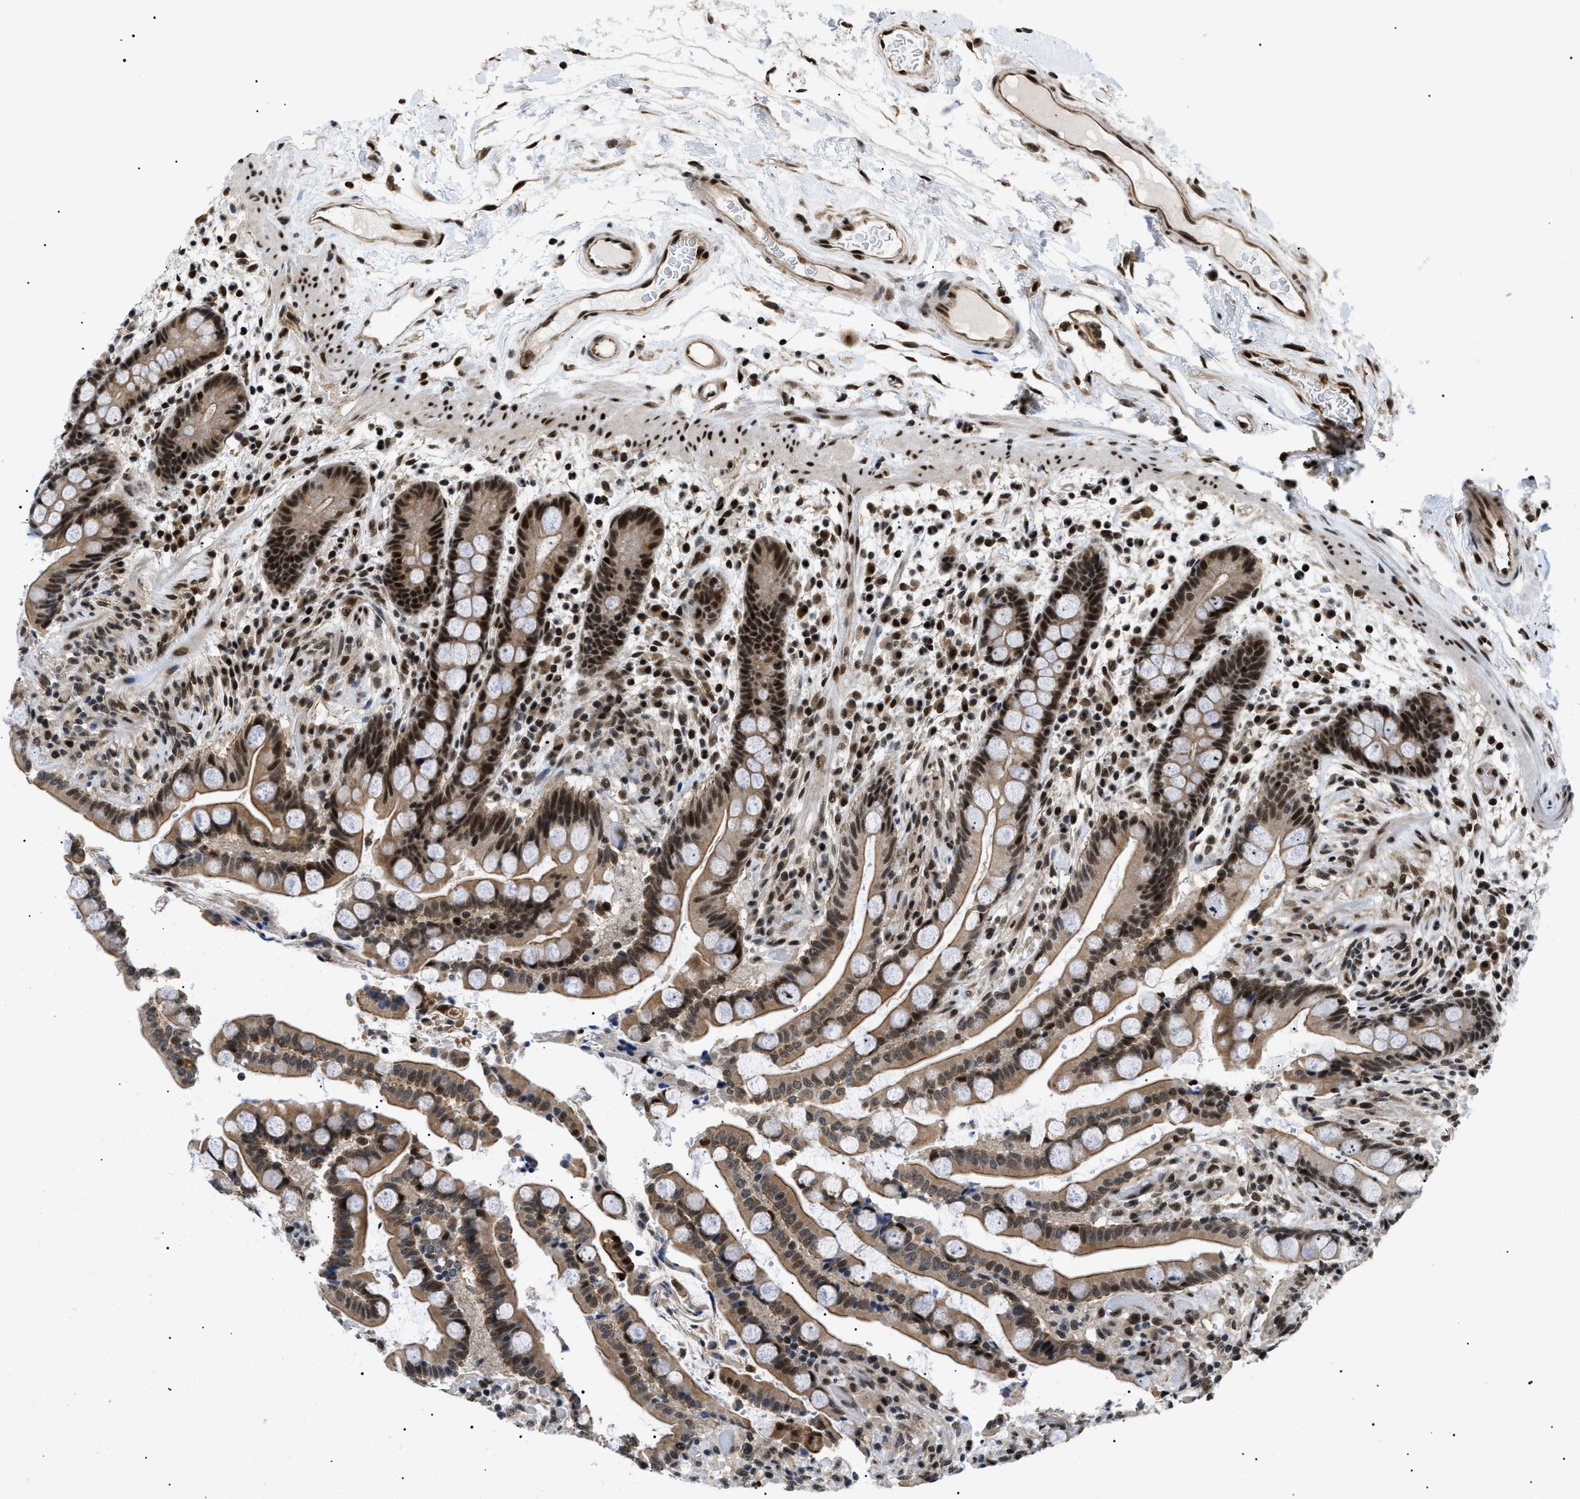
{"staining": {"intensity": "strong", "quantity": ">75%", "location": "cytoplasmic/membranous,nuclear"}, "tissue": "colon", "cell_type": "Endothelial cells", "image_type": "normal", "snomed": [{"axis": "morphology", "description": "Normal tissue, NOS"}, {"axis": "topography", "description": "Colon"}], "caption": "This micrograph exhibits immunohistochemistry staining of unremarkable human colon, with high strong cytoplasmic/membranous,nuclear staining in about >75% of endothelial cells.", "gene": "CWC25", "patient": {"sex": "male", "age": 73}}